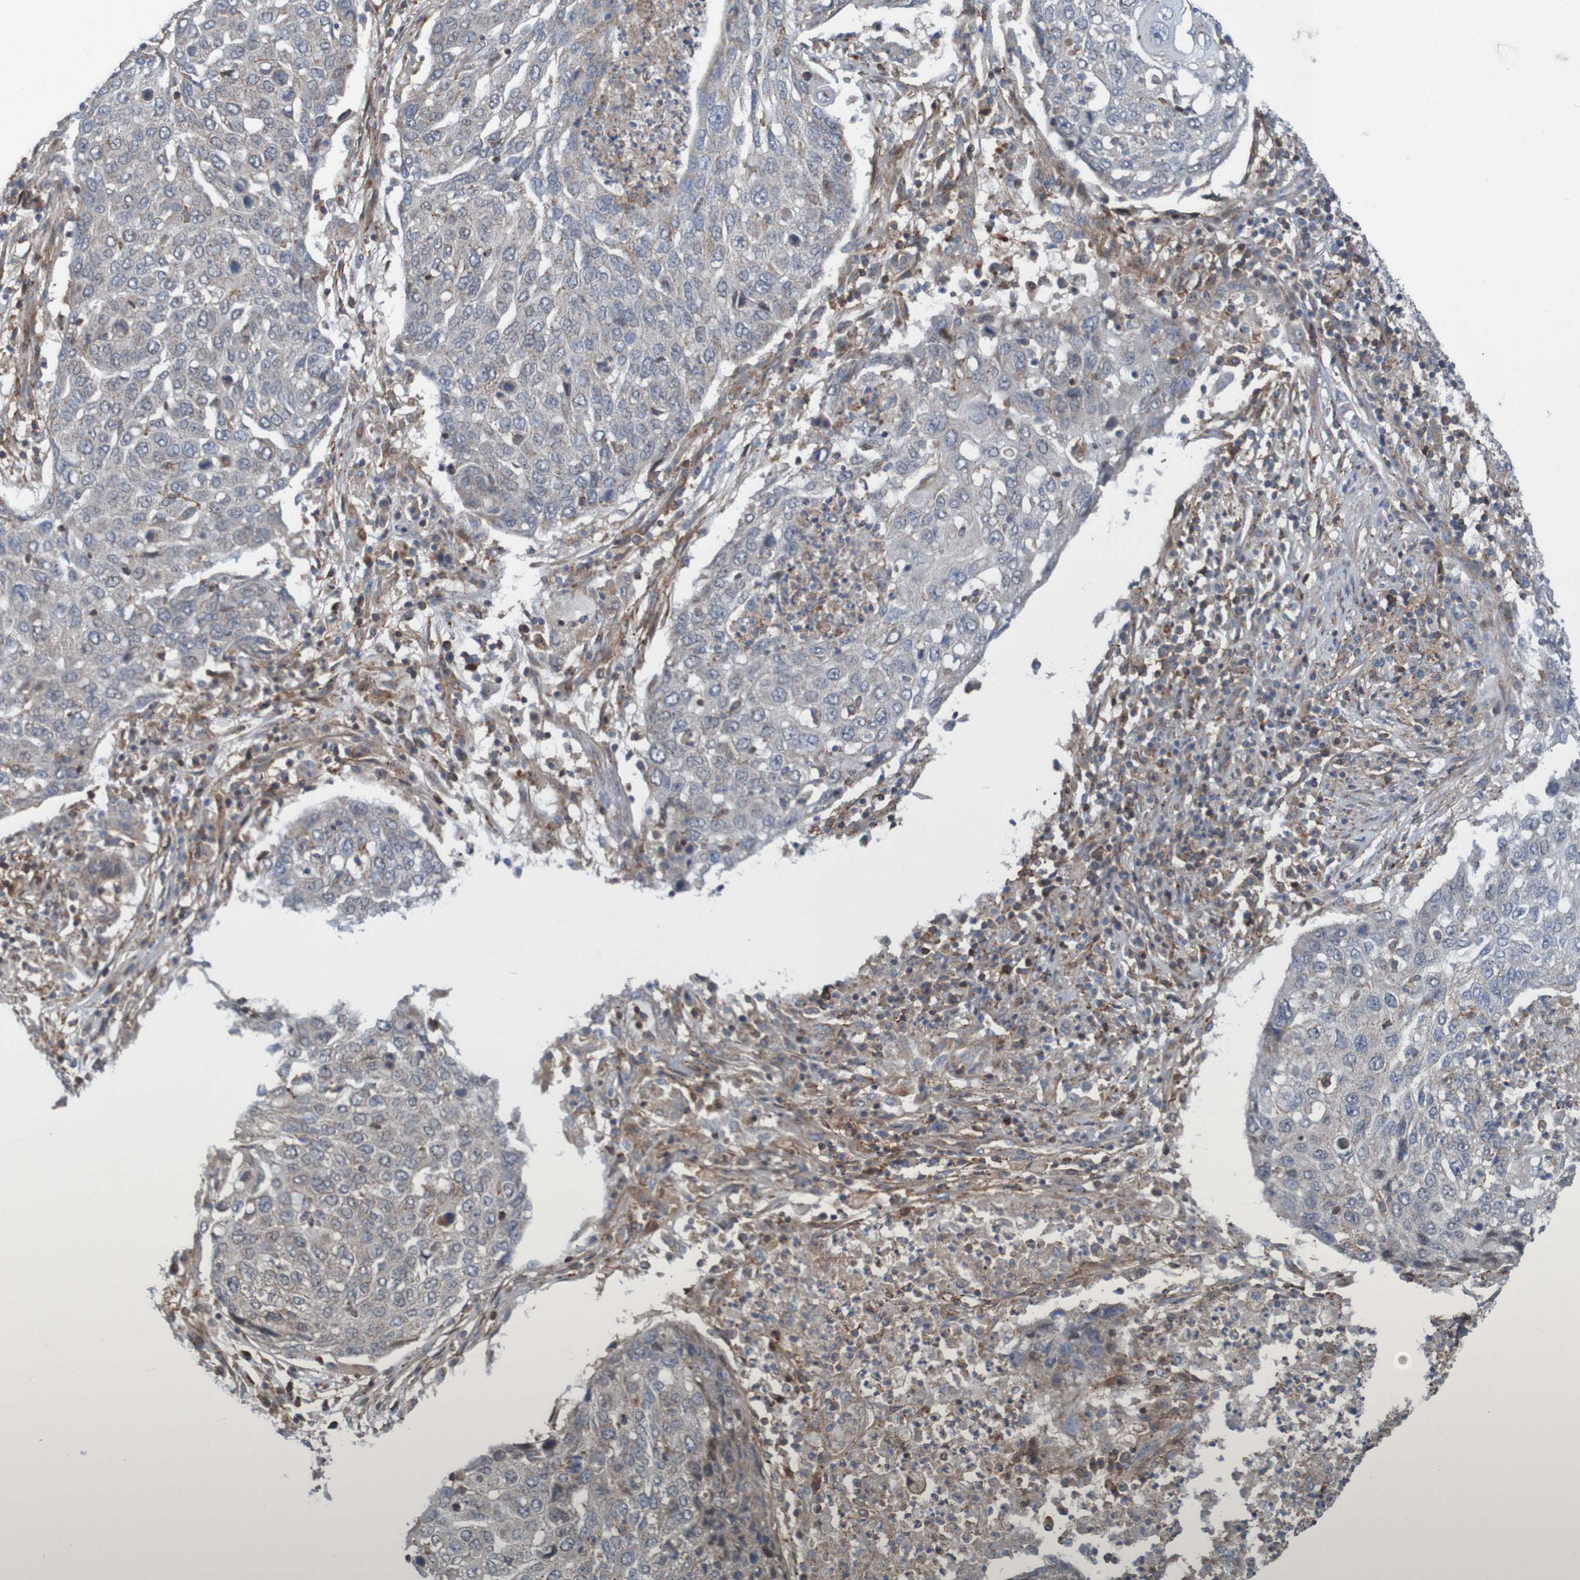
{"staining": {"intensity": "weak", "quantity": ">75%", "location": "cytoplasmic/membranous"}, "tissue": "lung cancer", "cell_type": "Tumor cells", "image_type": "cancer", "snomed": [{"axis": "morphology", "description": "Squamous cell carcinoma, NOS"}, {"axis": "topography", "description": "Lung"}], "caption": "This micrograph exhibits immunohistochemistry staining of human lung cancer, with low weak cytoplasmic/membranous expression in about >75% of tumor cells.", "gene": "PDGFB", "patient": {"sex": "female", "age": 63}}